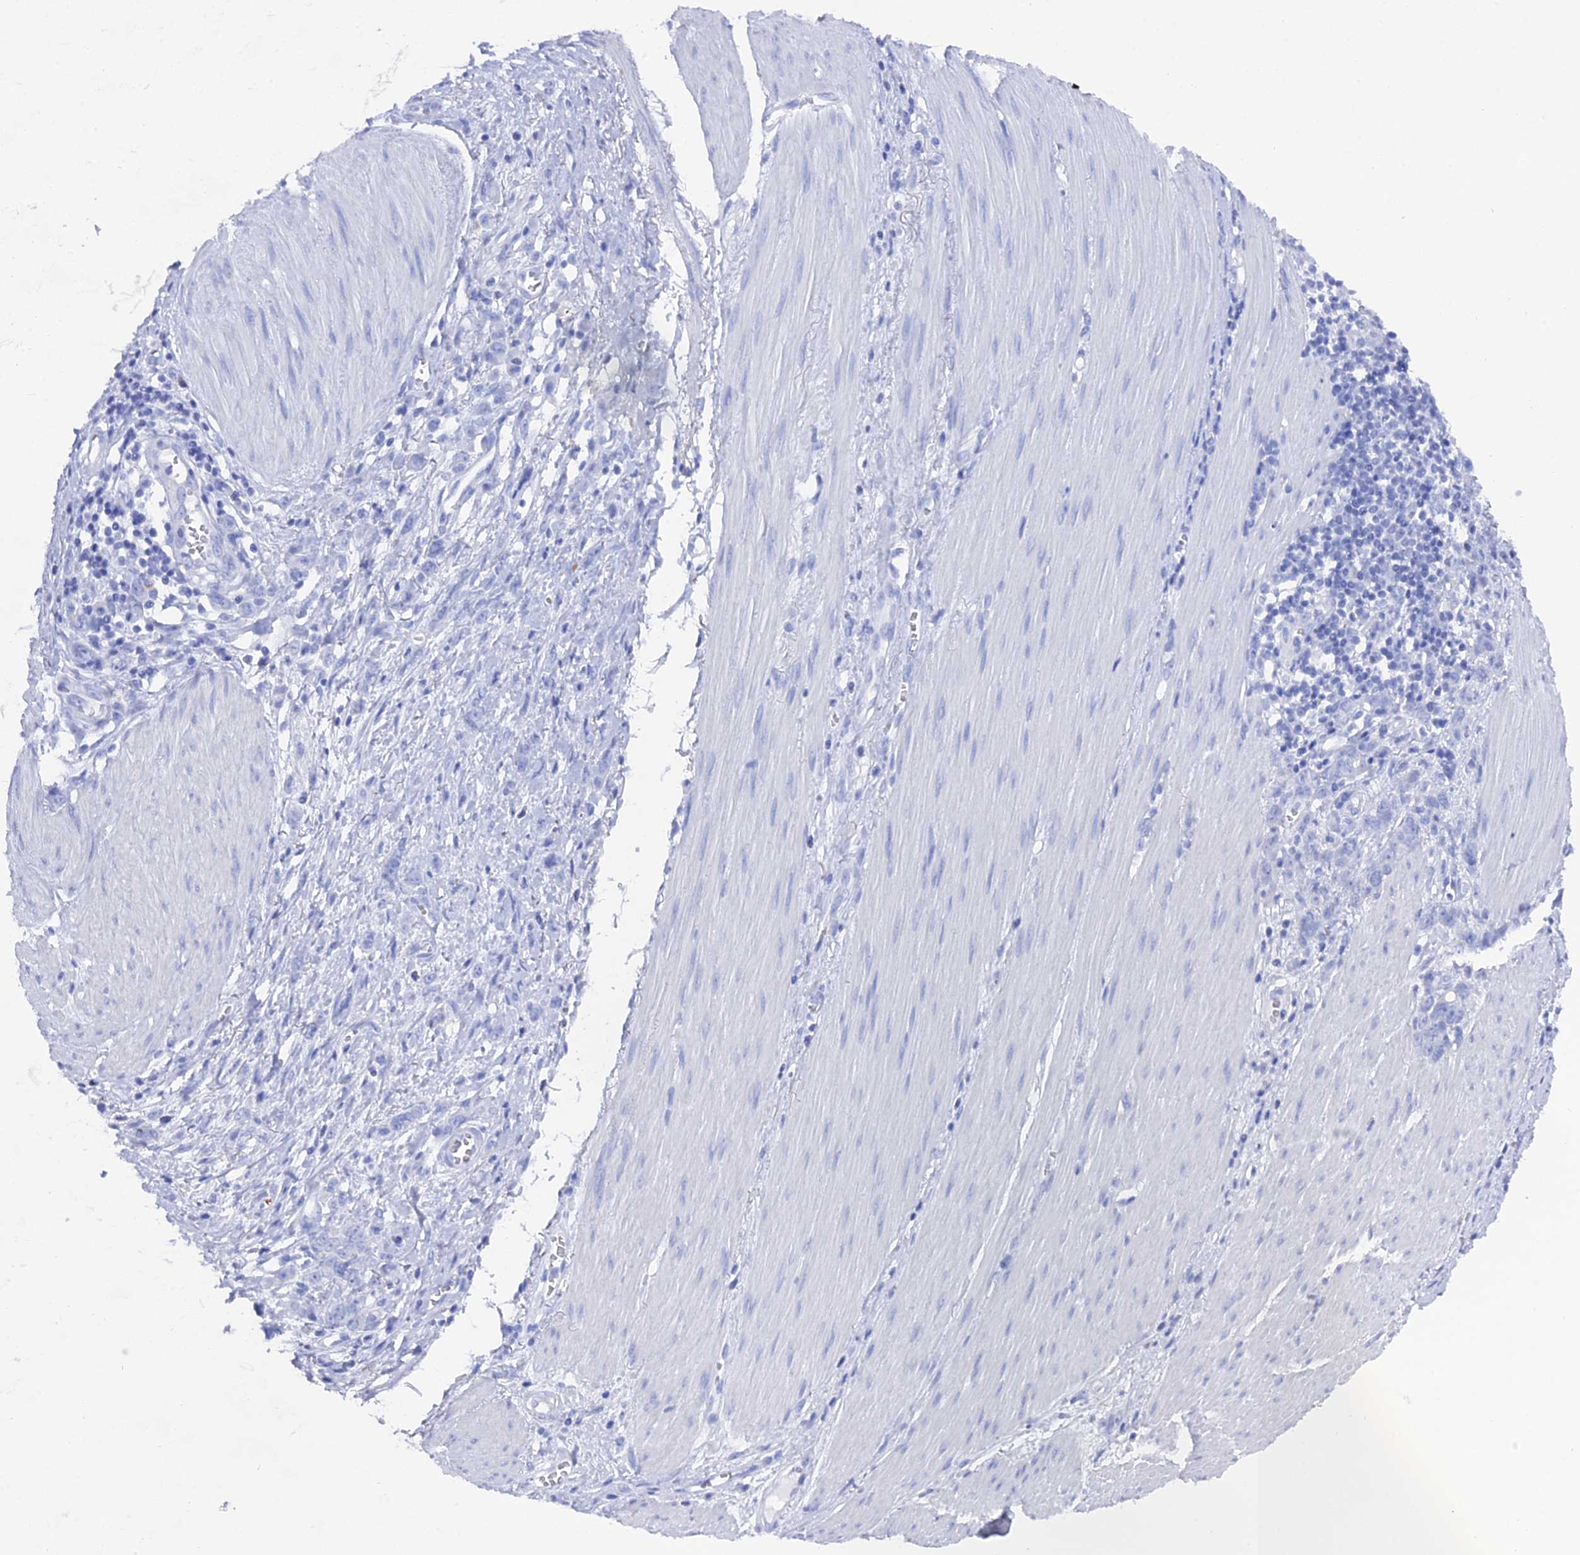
{"staining": {"intensity": "negative", "quantity": "none", "location": "none"}, "tissue": "stomach cancer", "cell_type": "Tumor cells", "image_type": "cancer", "snomed": [{"axis": "morphology", "description": "Adenocarcinoma, NOS"}, {"axis": "topography", "description": "Stomach"}], "caption": "Protein analysis of stomach cancer (adenocarcinoma) reveals no significant staining in tumor cells.", "gene": "ENPP3", "patient": {"sex": "female", "age": 76}}